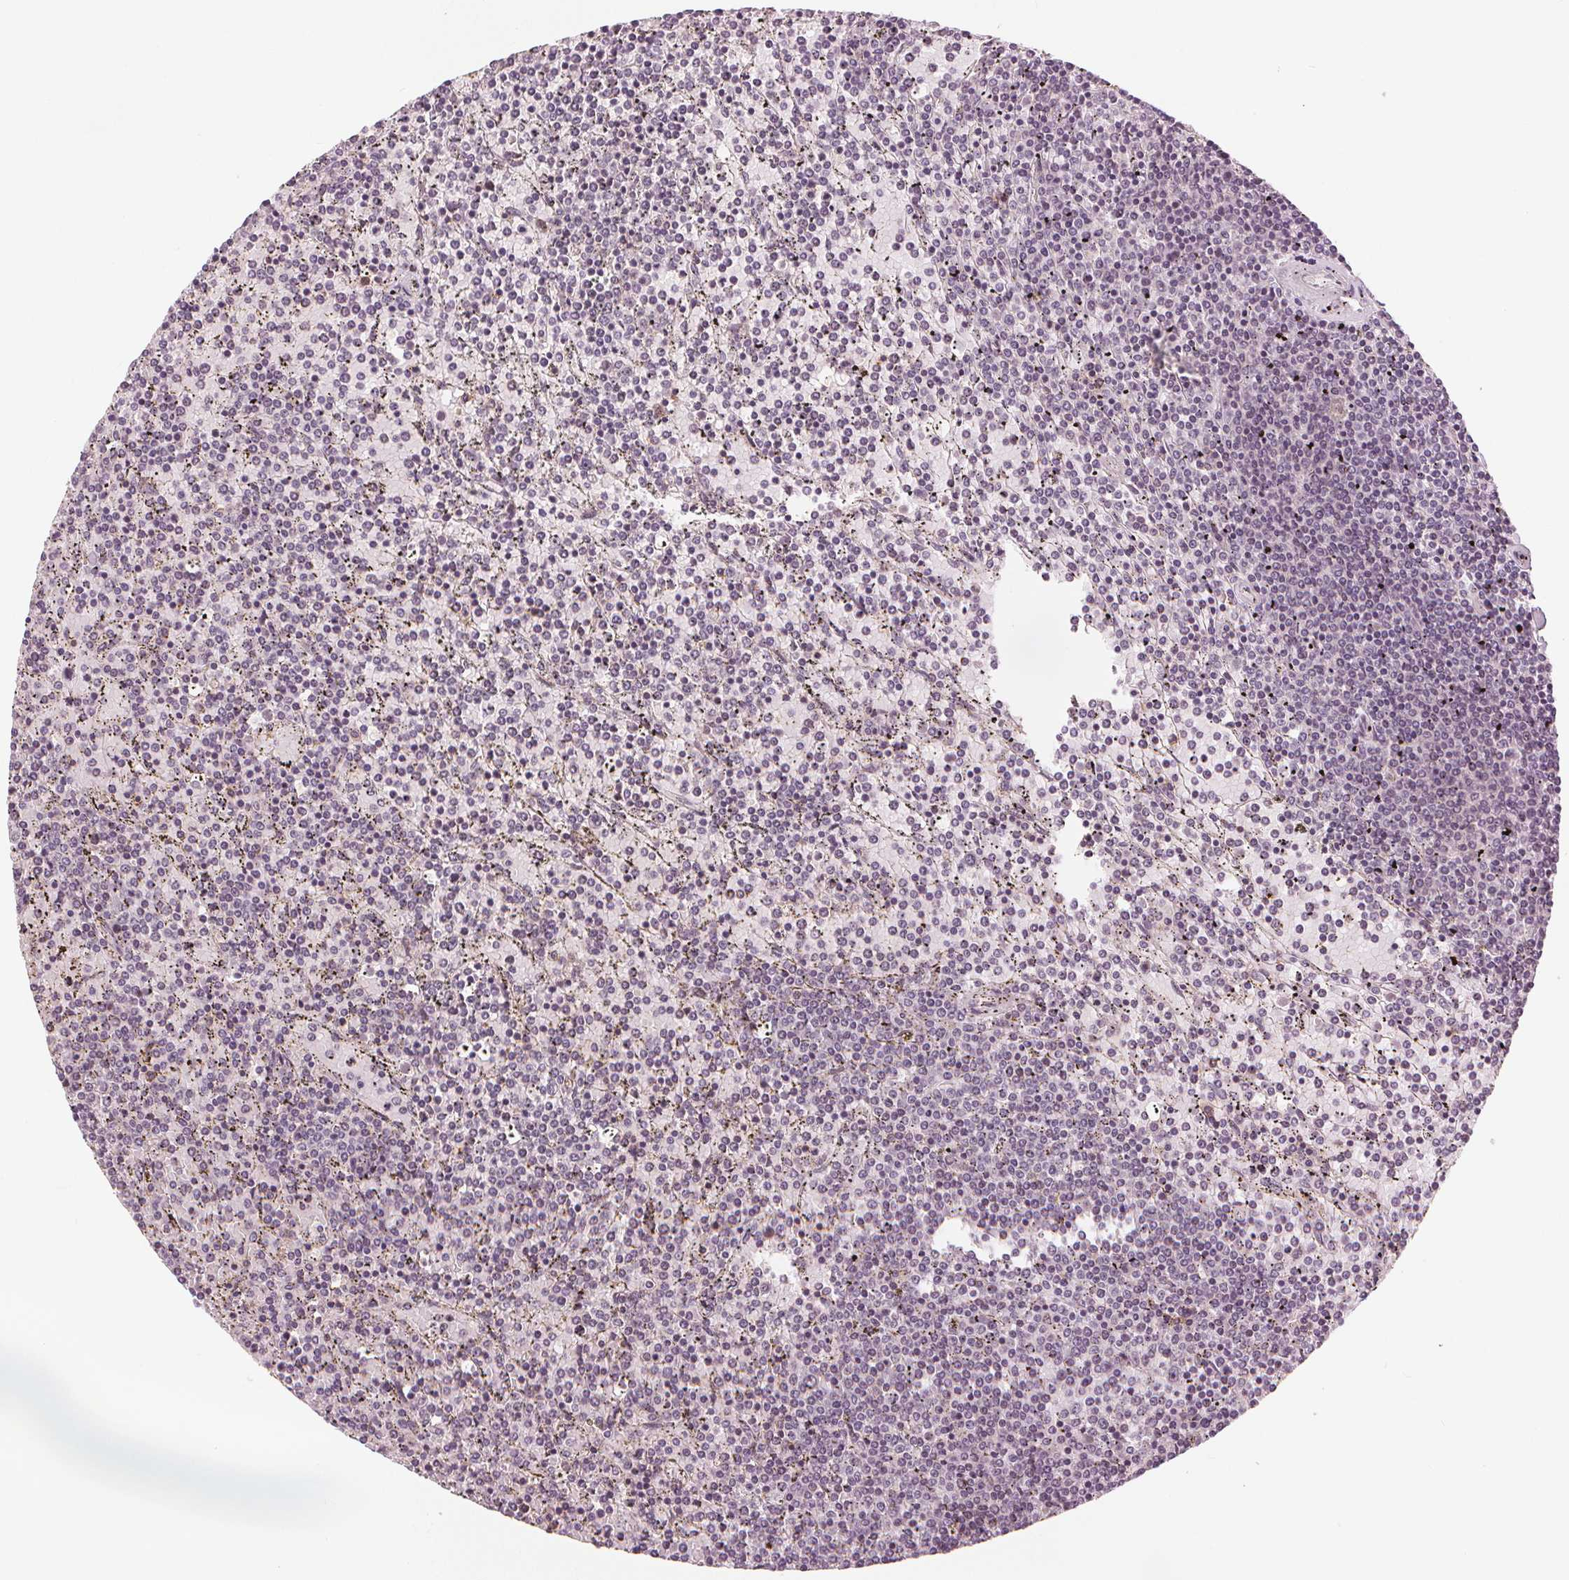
{"staining": {"intensity": "negative", "quantity": "none", "location": "none"}, "tissue": "lymphoma", "cell_type": "Tumor cells", "image_type": "cancer", "snomed": [{"axis": "morphology", "description": "Malignant lymphoma, non-Hodgkin's type, Low grade"}, {"axis": "topography", "description": "Spleen"}], "caption": "Malignant lymphoma, non-Hodgkin's type (low-grade) stained for a protein using immunohistochemistry reveals no staining tumor cells.", "gene": "SLC34A1", "patient": {"sex": "female", "age": 77}}